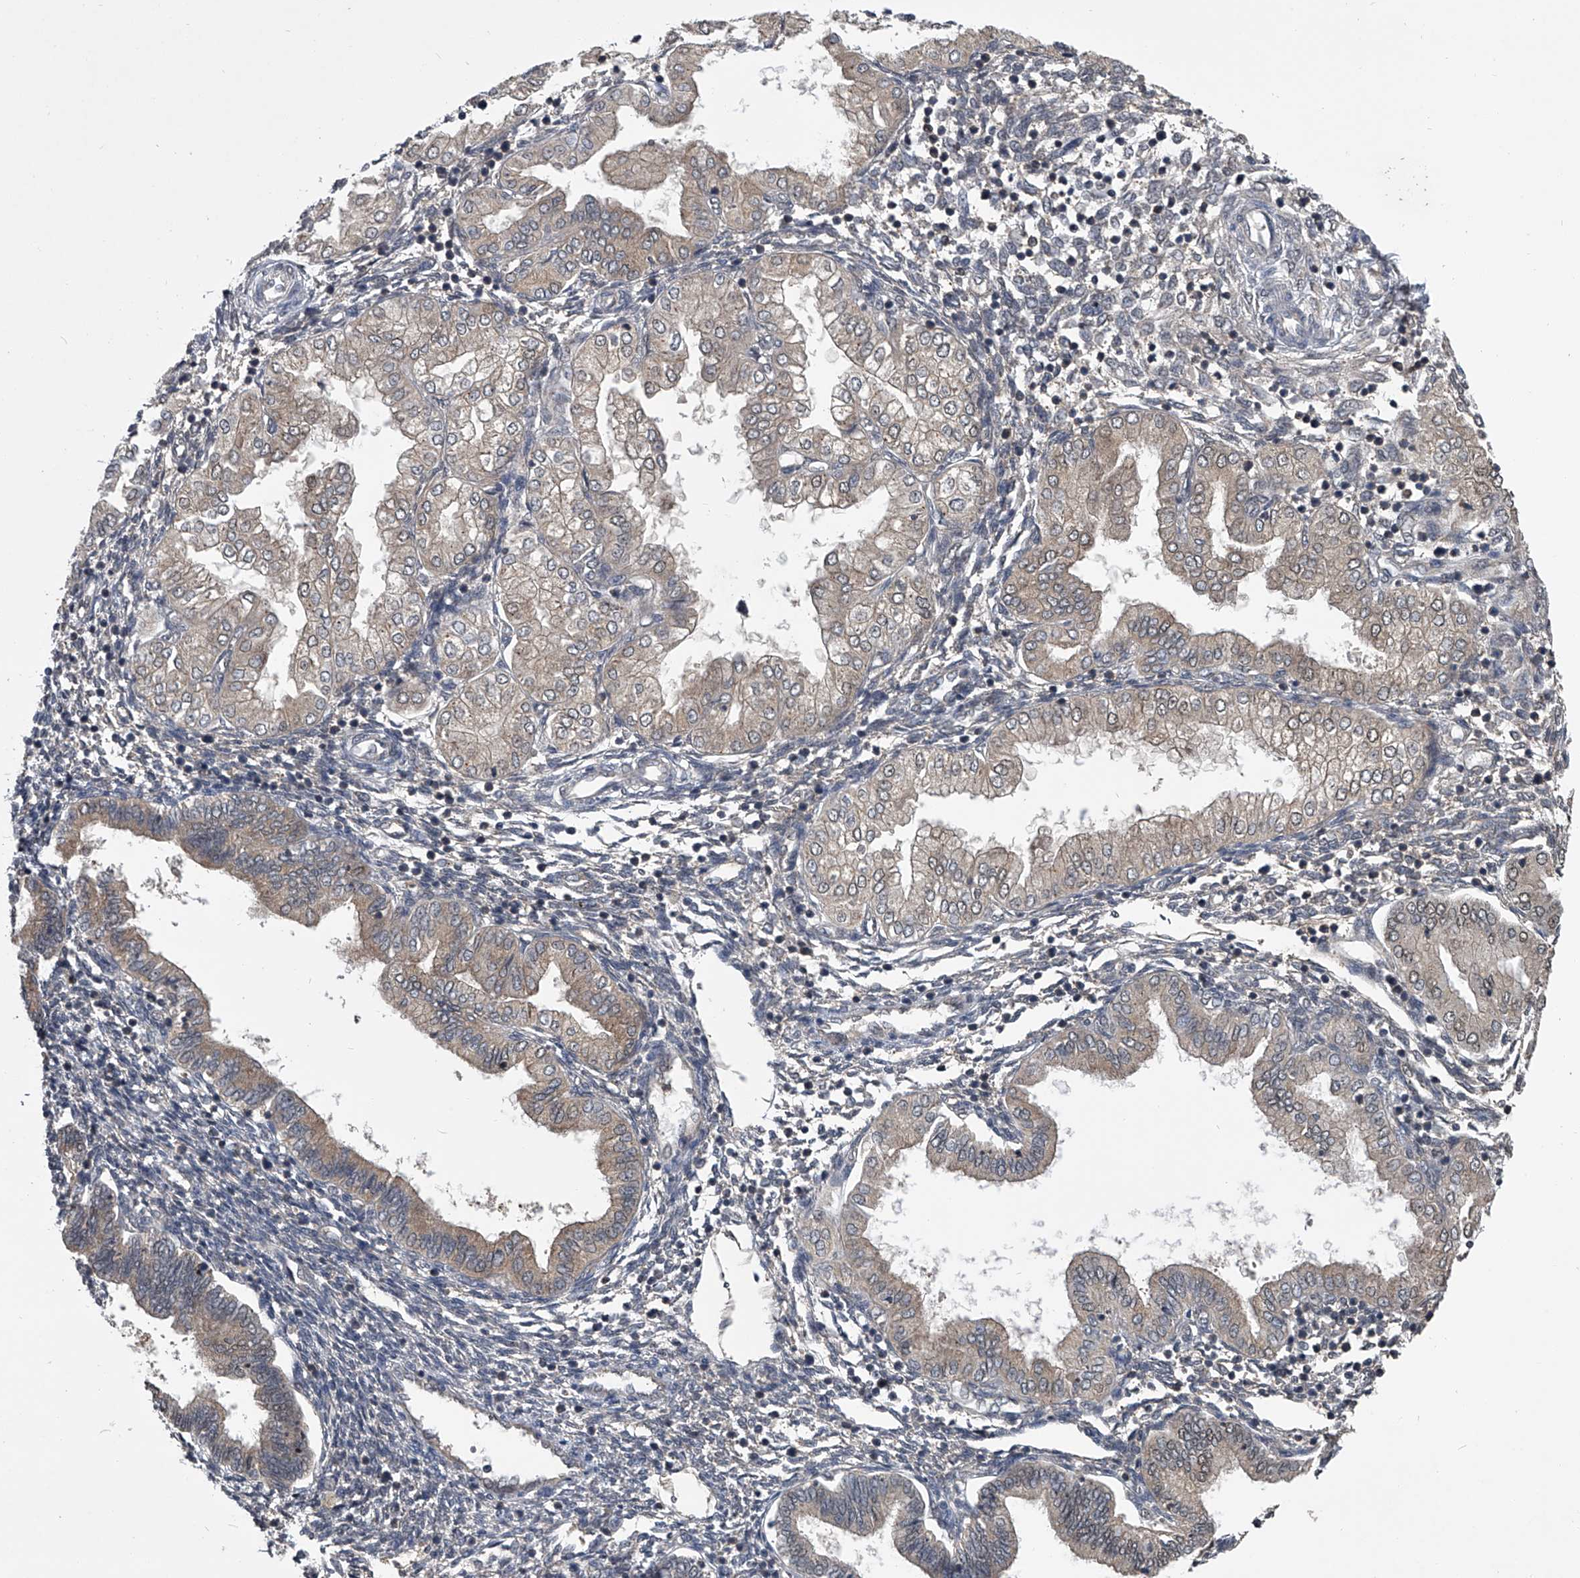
{"staining": {"intensity": "negative", "quantity": "none", "location": "none"}, "tissue": "endometrium", "cell_type": "Cells in endometrial stroma", "image_type": "normal", "snomed": [{"axis": "morphology", "description": "Normal tissue, NOS"}, {"axis": "topography", "description": "Endometrium"}], "caption": "Immunohistochemistry (IHC) image of benign endometrium stained for a protein (brown), which reveals no expression in cells in endometrial stroma.", "gene": "TSNAX", "patient": {"sex": "female", "age": 53}}